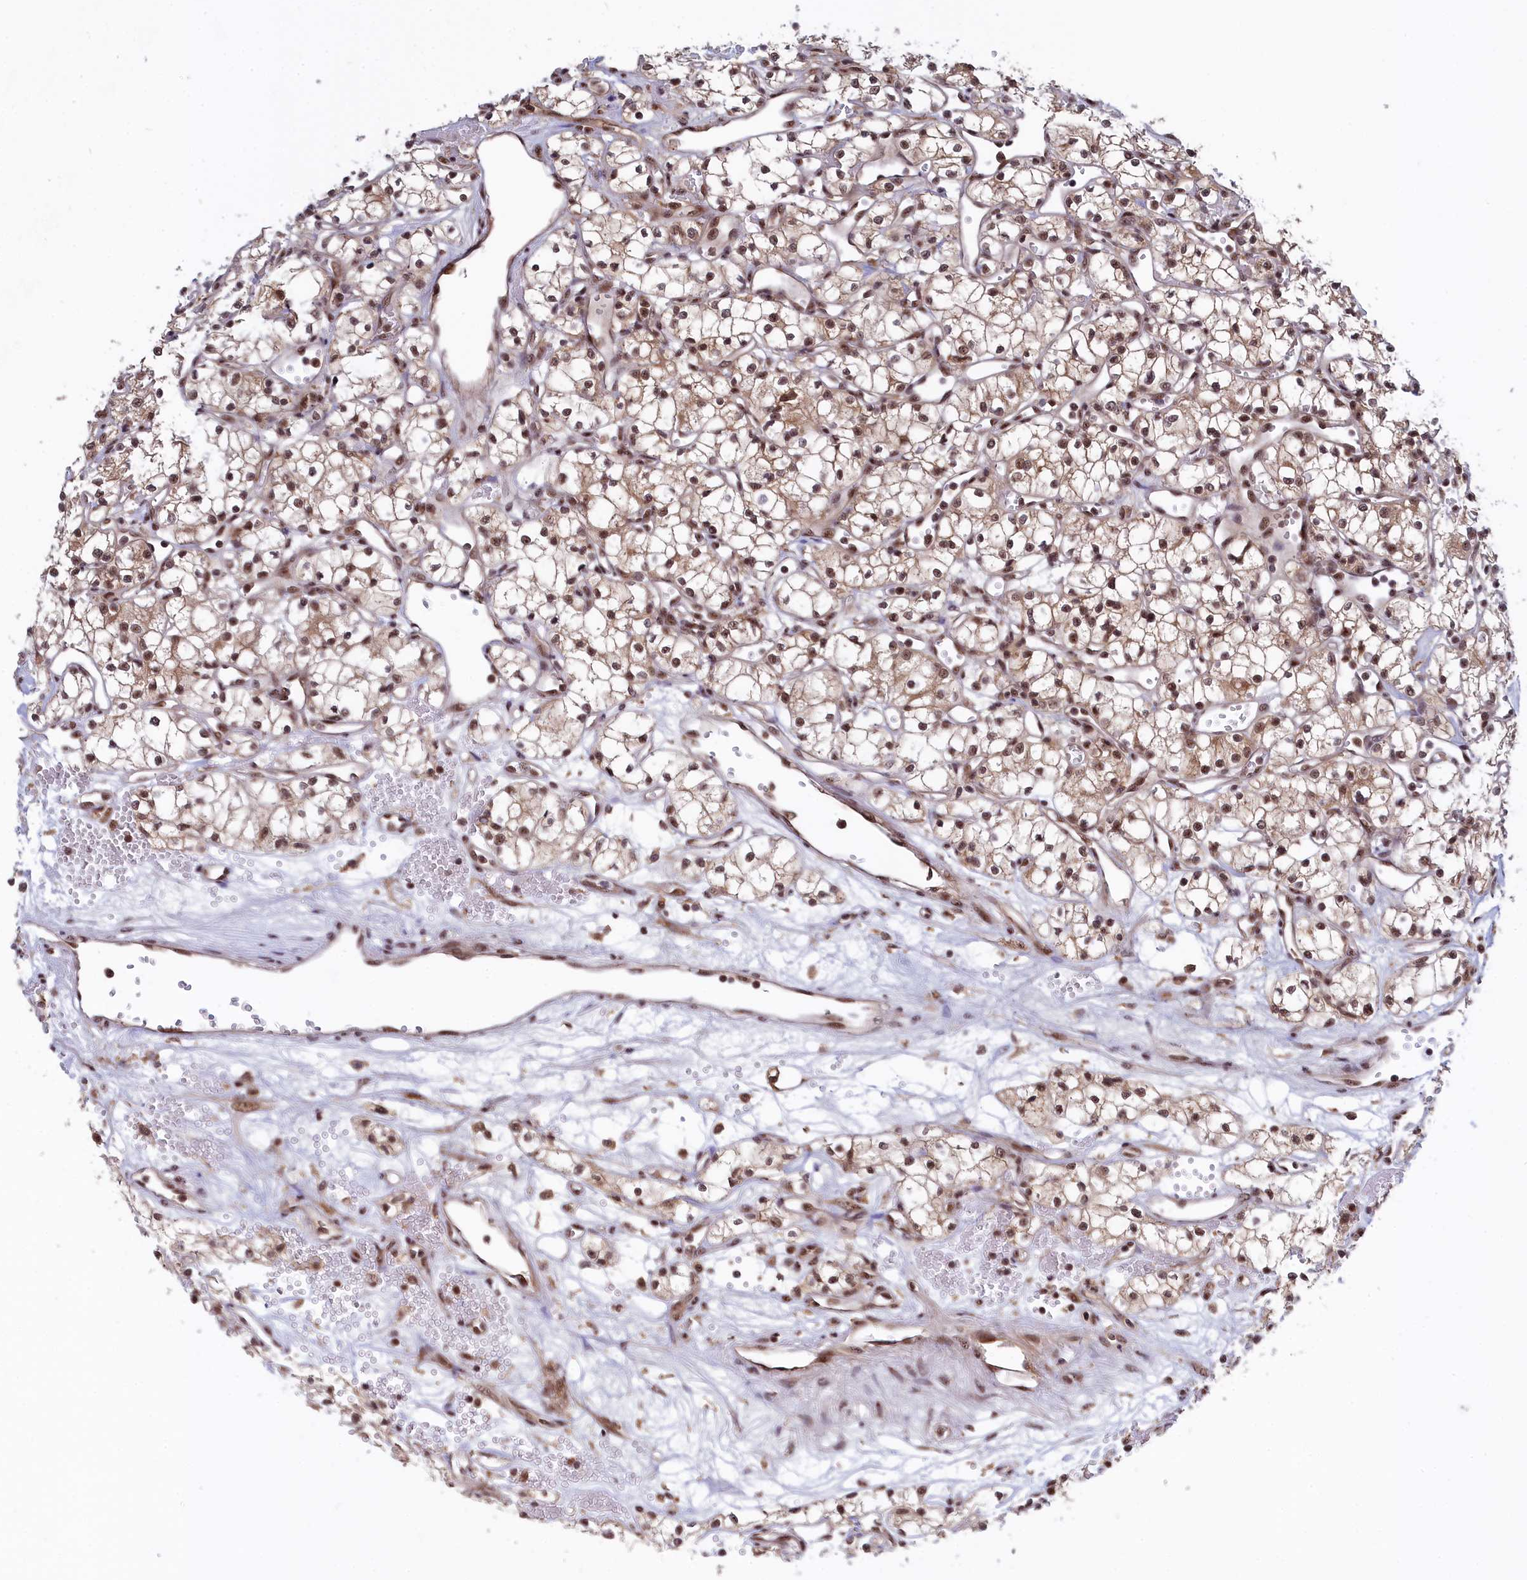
{"staining": {"intensity": "moderate", "quantity": ">75%", "location": "nuclear"}, "tissue": "renal cancer", "cell_type": "Tumor cells", "image_type": "cancer", "snomed": [{"axis": "morphology", "description": "Adenocarcinoma, NOS"}, {"axis": "topography", "description": "Kidney"}], "caption": "Renal adenocarcinoma stained with a protein marker exhibits moderate staining in tumor cells.", "gene": "TAB1", "patient": {"sex": "male", "age": 59}}